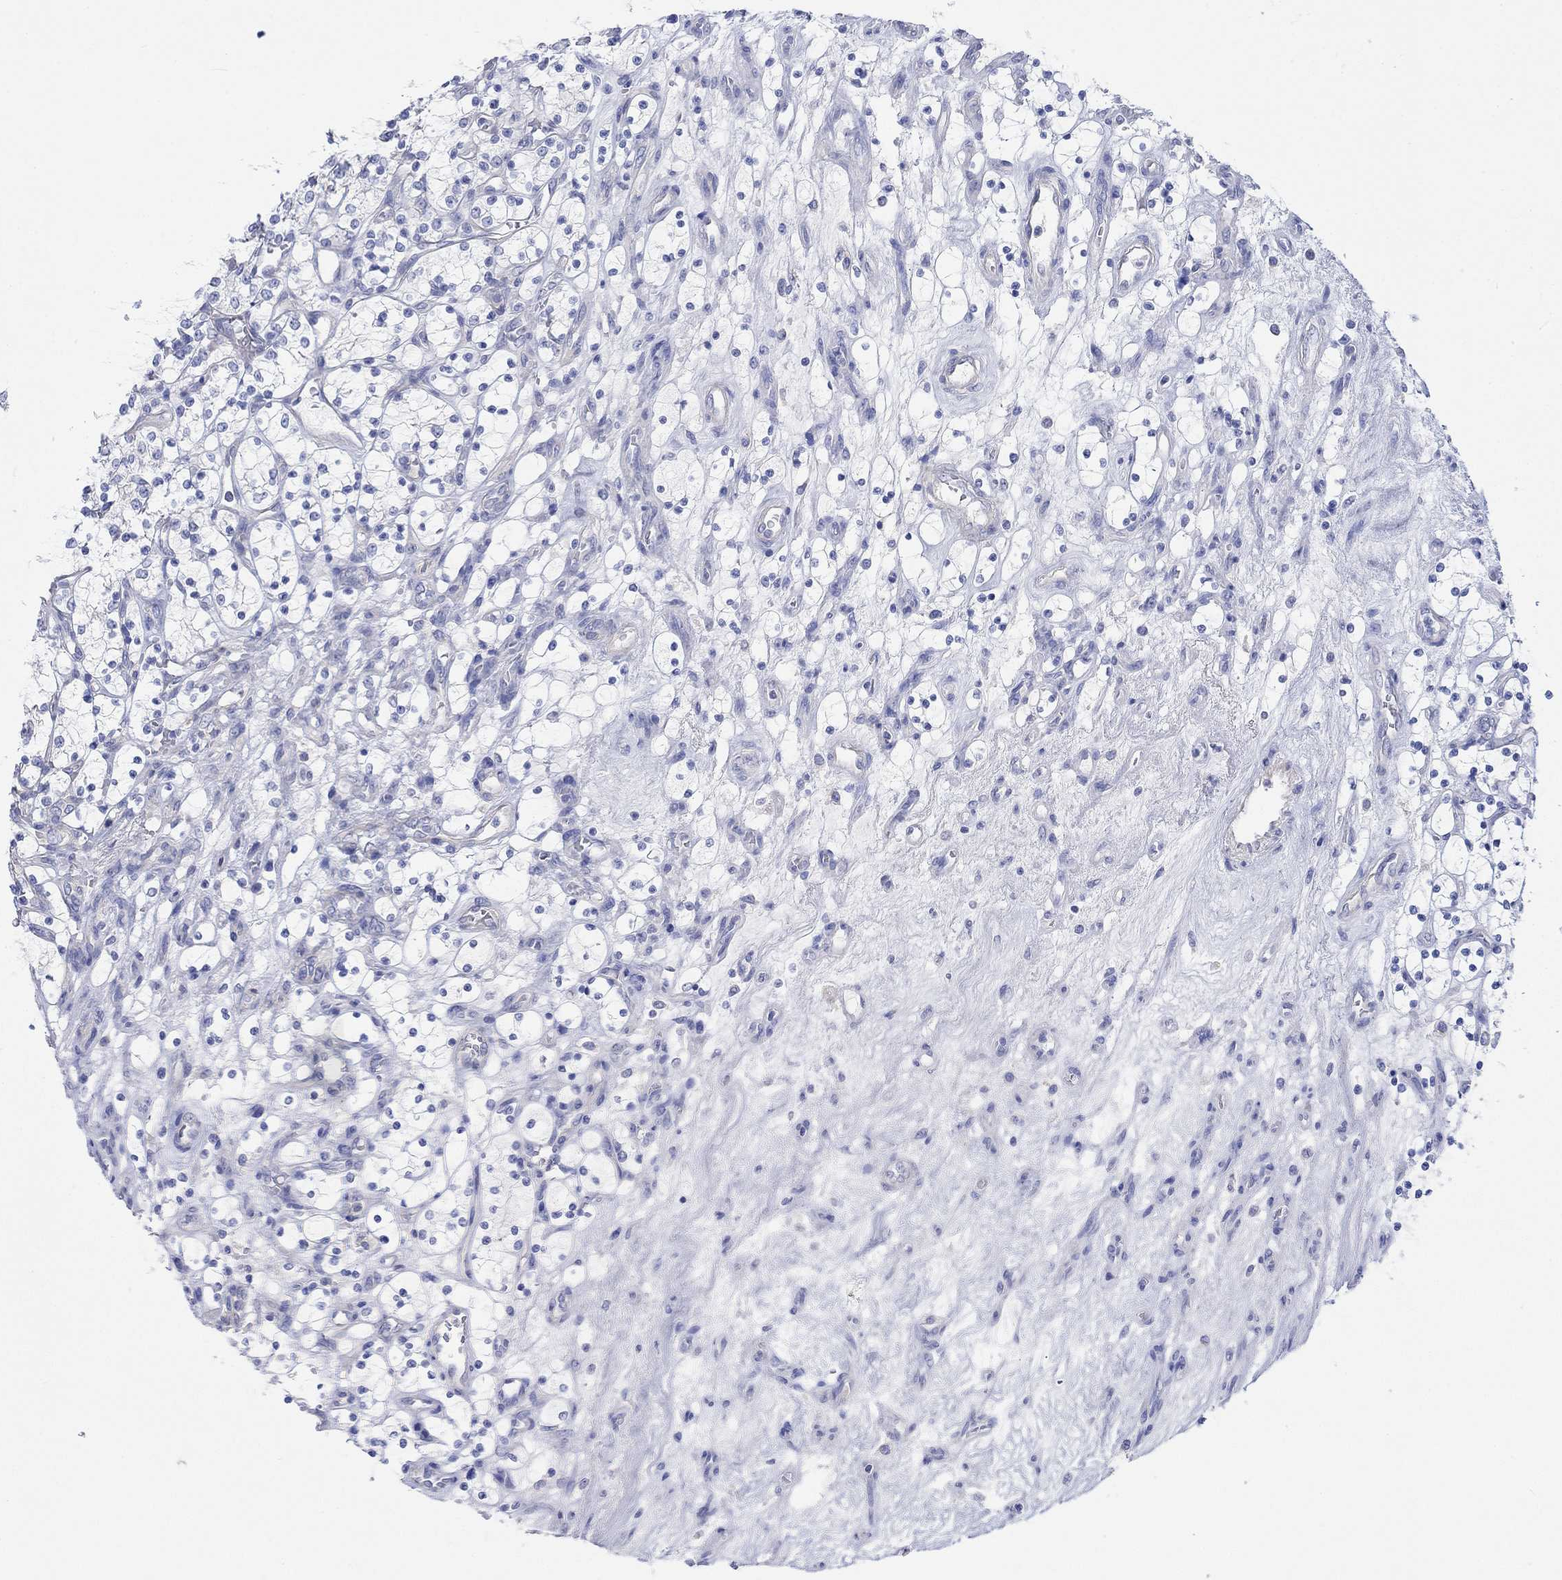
{"staining": {"intensity": "negative", "quantity": "none", "location": "none"}, "tissue": "renal cancer", "cell_type": "Tumor cells", "image_type": "cancer", "snomed": [{"axis": "morphology", "description": "Adenocarcinoma, NOS"}, {"axis": "topography", "description": "Kidney"}], "caption": "A histopathology image of adenocarcinoma (renal) stained for a protein displays no brown staining in tumor cells.", "gene": "REEP6", "patient": {"sex": "female", "age": 69}}